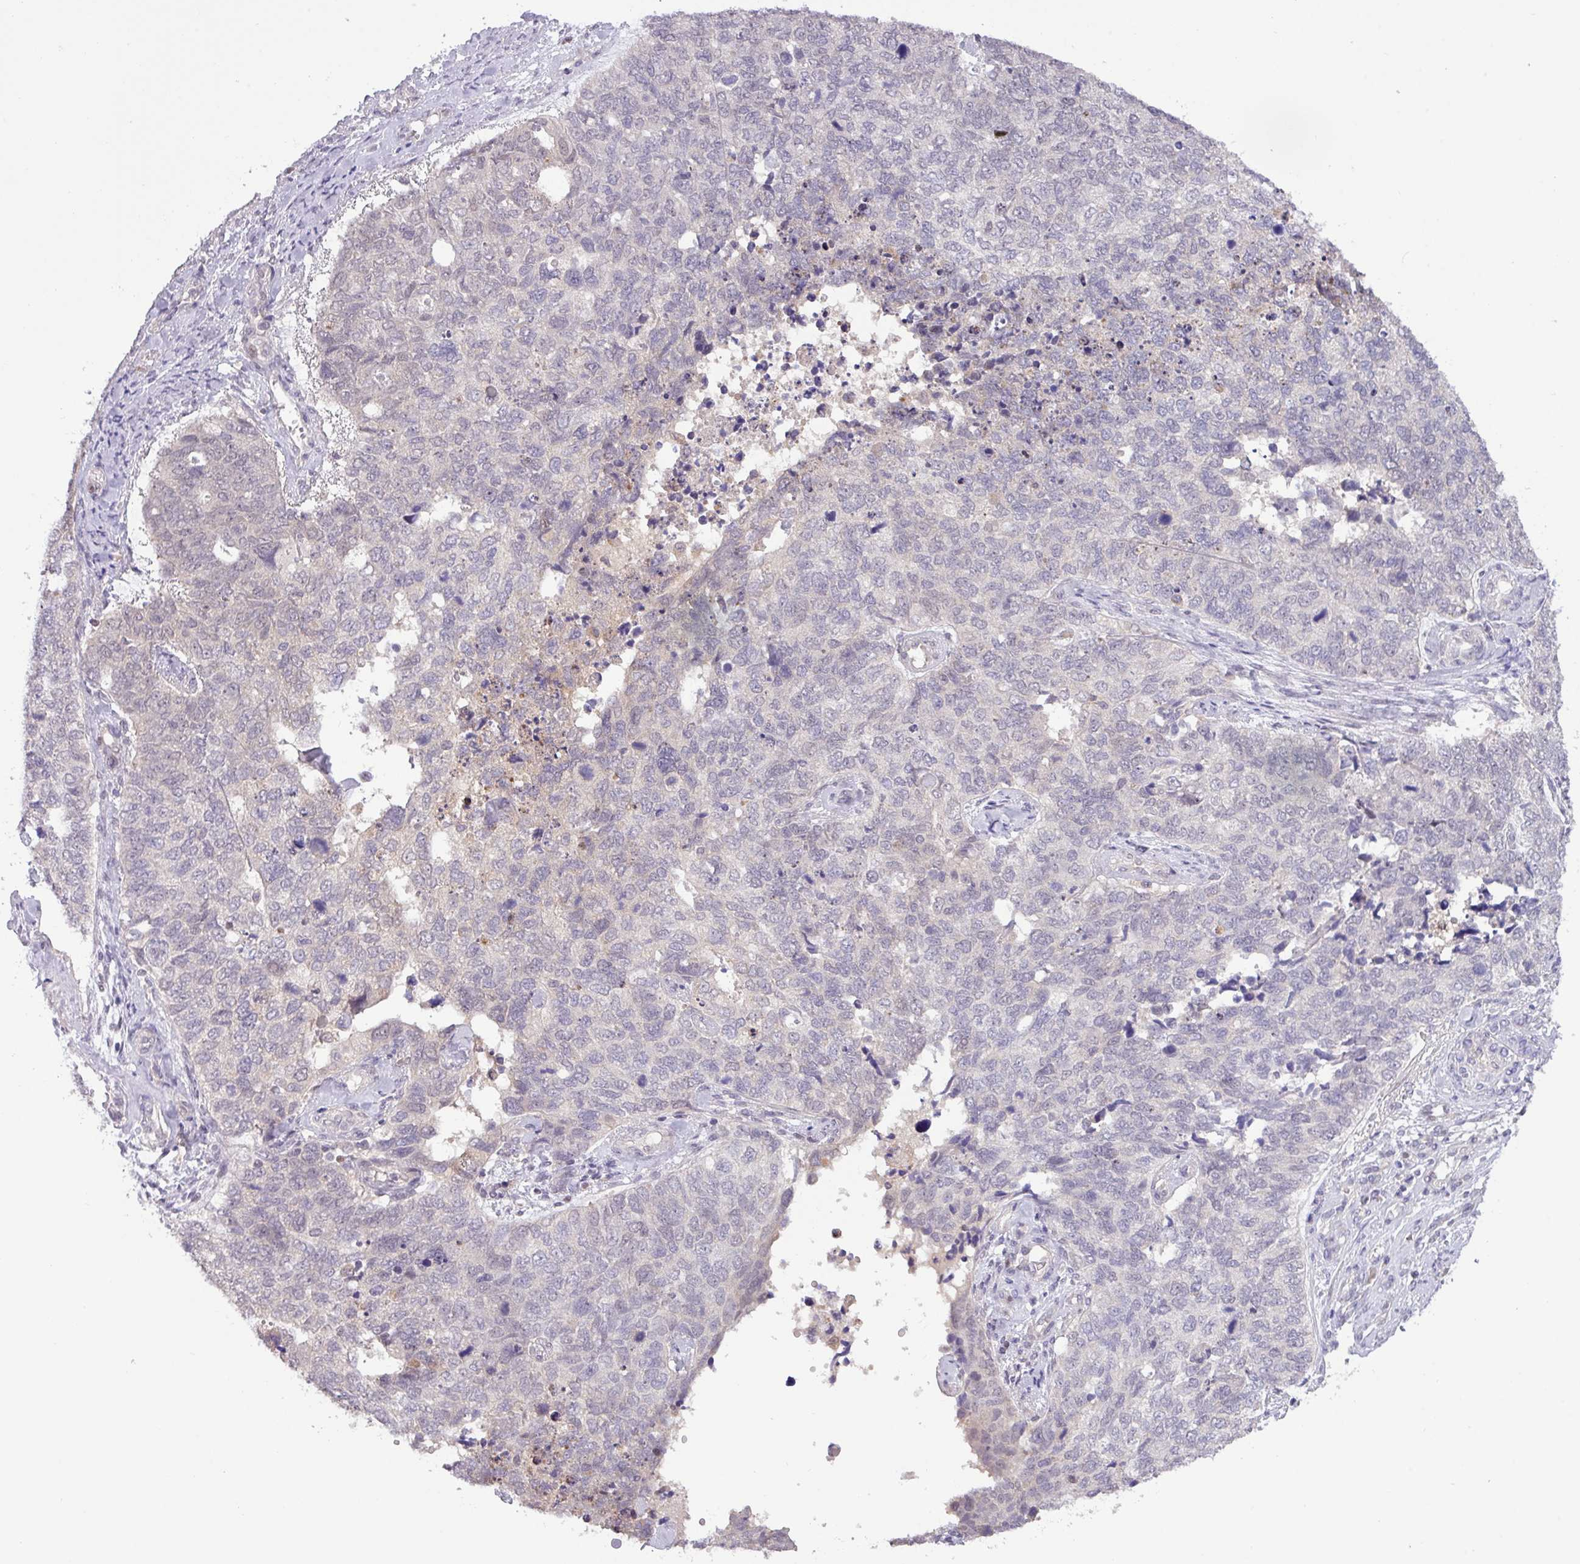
{"staining": {"intensity": "weak", "quantity": "<25%", "location": "cytoplasmic/membranous"}, "tissue": "cervical cancer", "cell_type": "Tumor cells", "image_type": "cancer", "snomed": [{"axis": "morphology", "description": "Squamous cell carcinoma, NOS"}, {"axis": "topography", "description": "Cervix"}], "caption": "Image shows no protein staining in tumor cells of squamous cell carcinoma (cervical) tissue.", "gene": "RIPPLY1", "patient": {"sex": "female", "age": 63}}